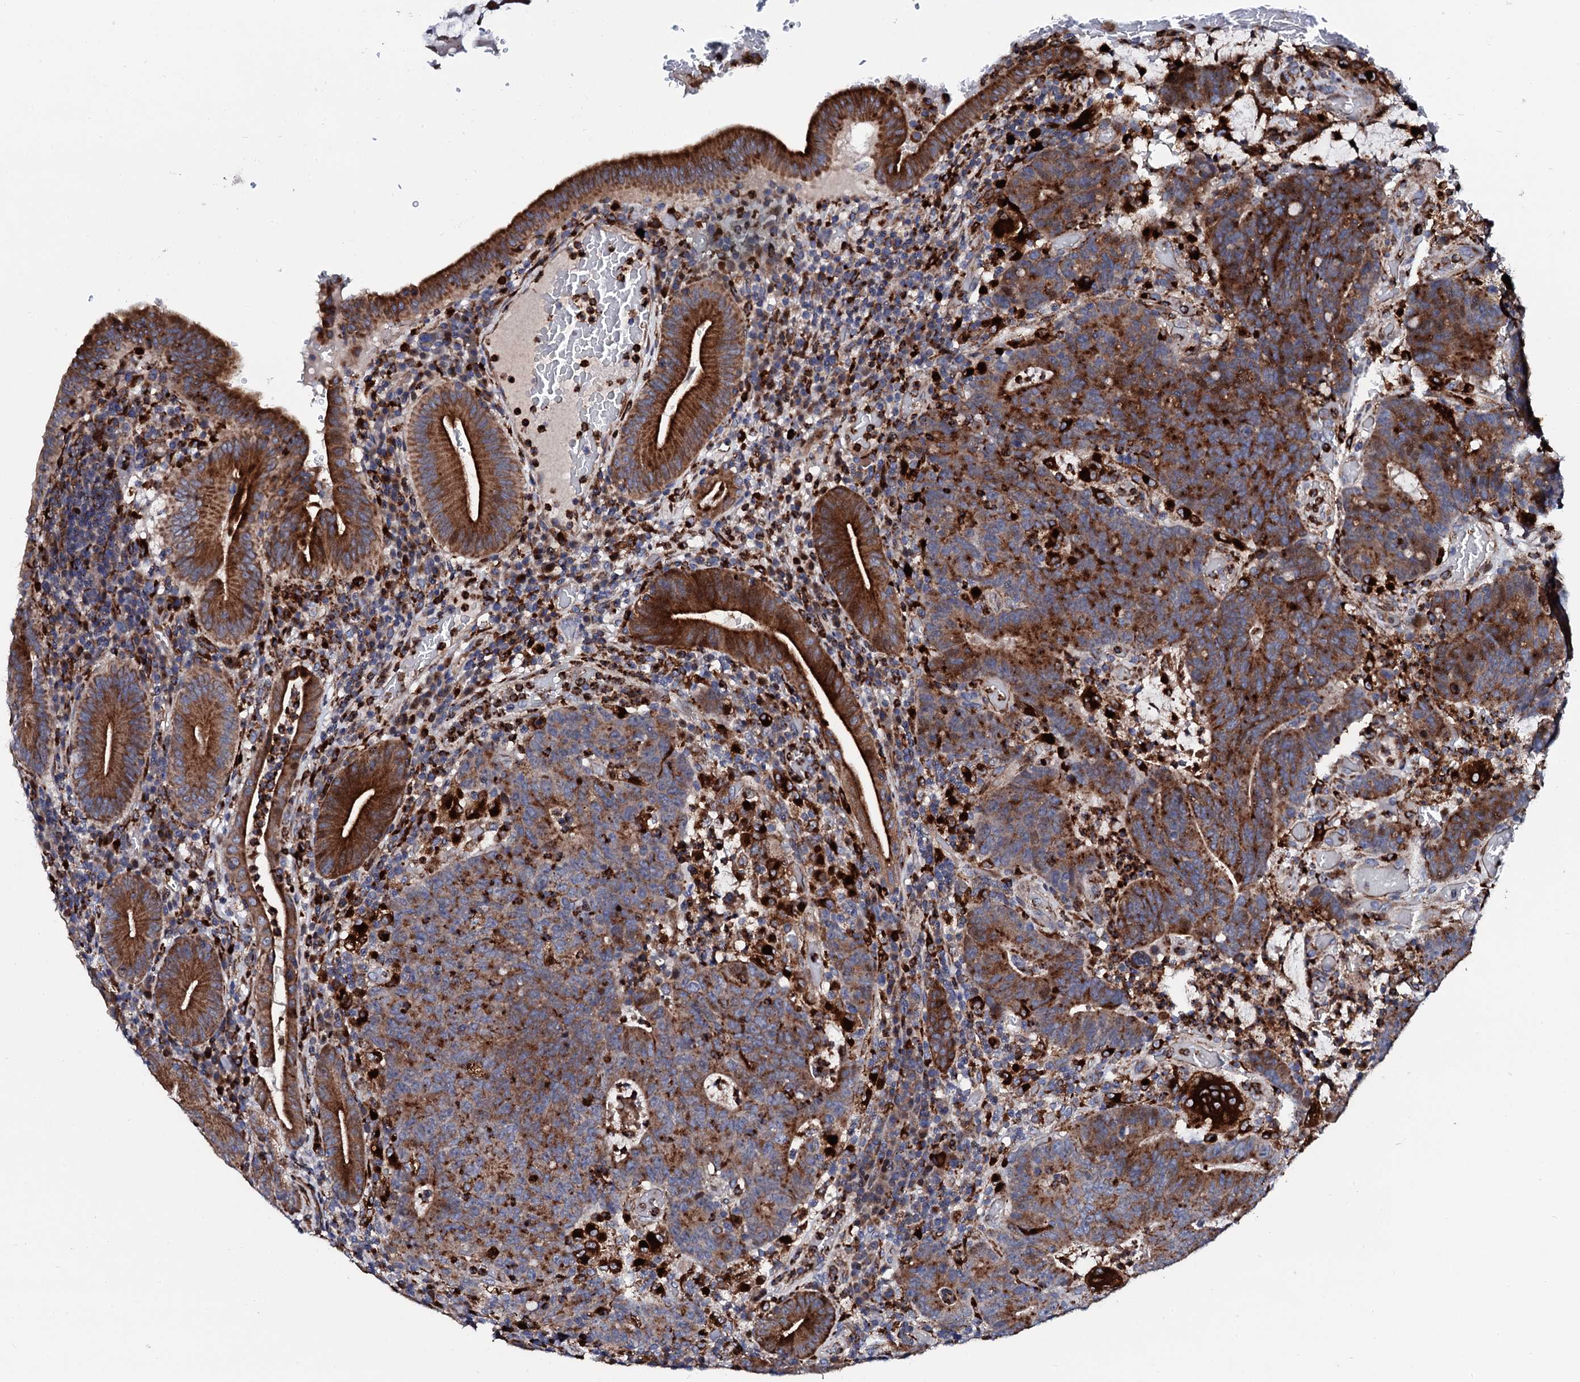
{"staining": {"intensity": "strong", "quantity": ">75%", "location": "cytoplasmic/membranous"}, "tissue": "colorectal cancer", "cell_type": "Tumor cells", "image_type": "cancer", "snomed": [{"axis": "morphology", "description": "Normal tissue, NOS"}, {"axis": "morphology", "description": "Adenocarcinoma, NOS"}, {"axis": "topography", "description": "Colon"}], "caption": "A micrograph of human adenocarcinoma (colorectal) stained for a protein exhibits strong cytoplasmic/membranous brown staining in tumor cells. (DAB (3,3'-diaminobenzidine) IHC, brown staining for protein, blue staining for nuclei).", "gene": "TCIRG1", "patient": {"sex": "female", "age": 75}}